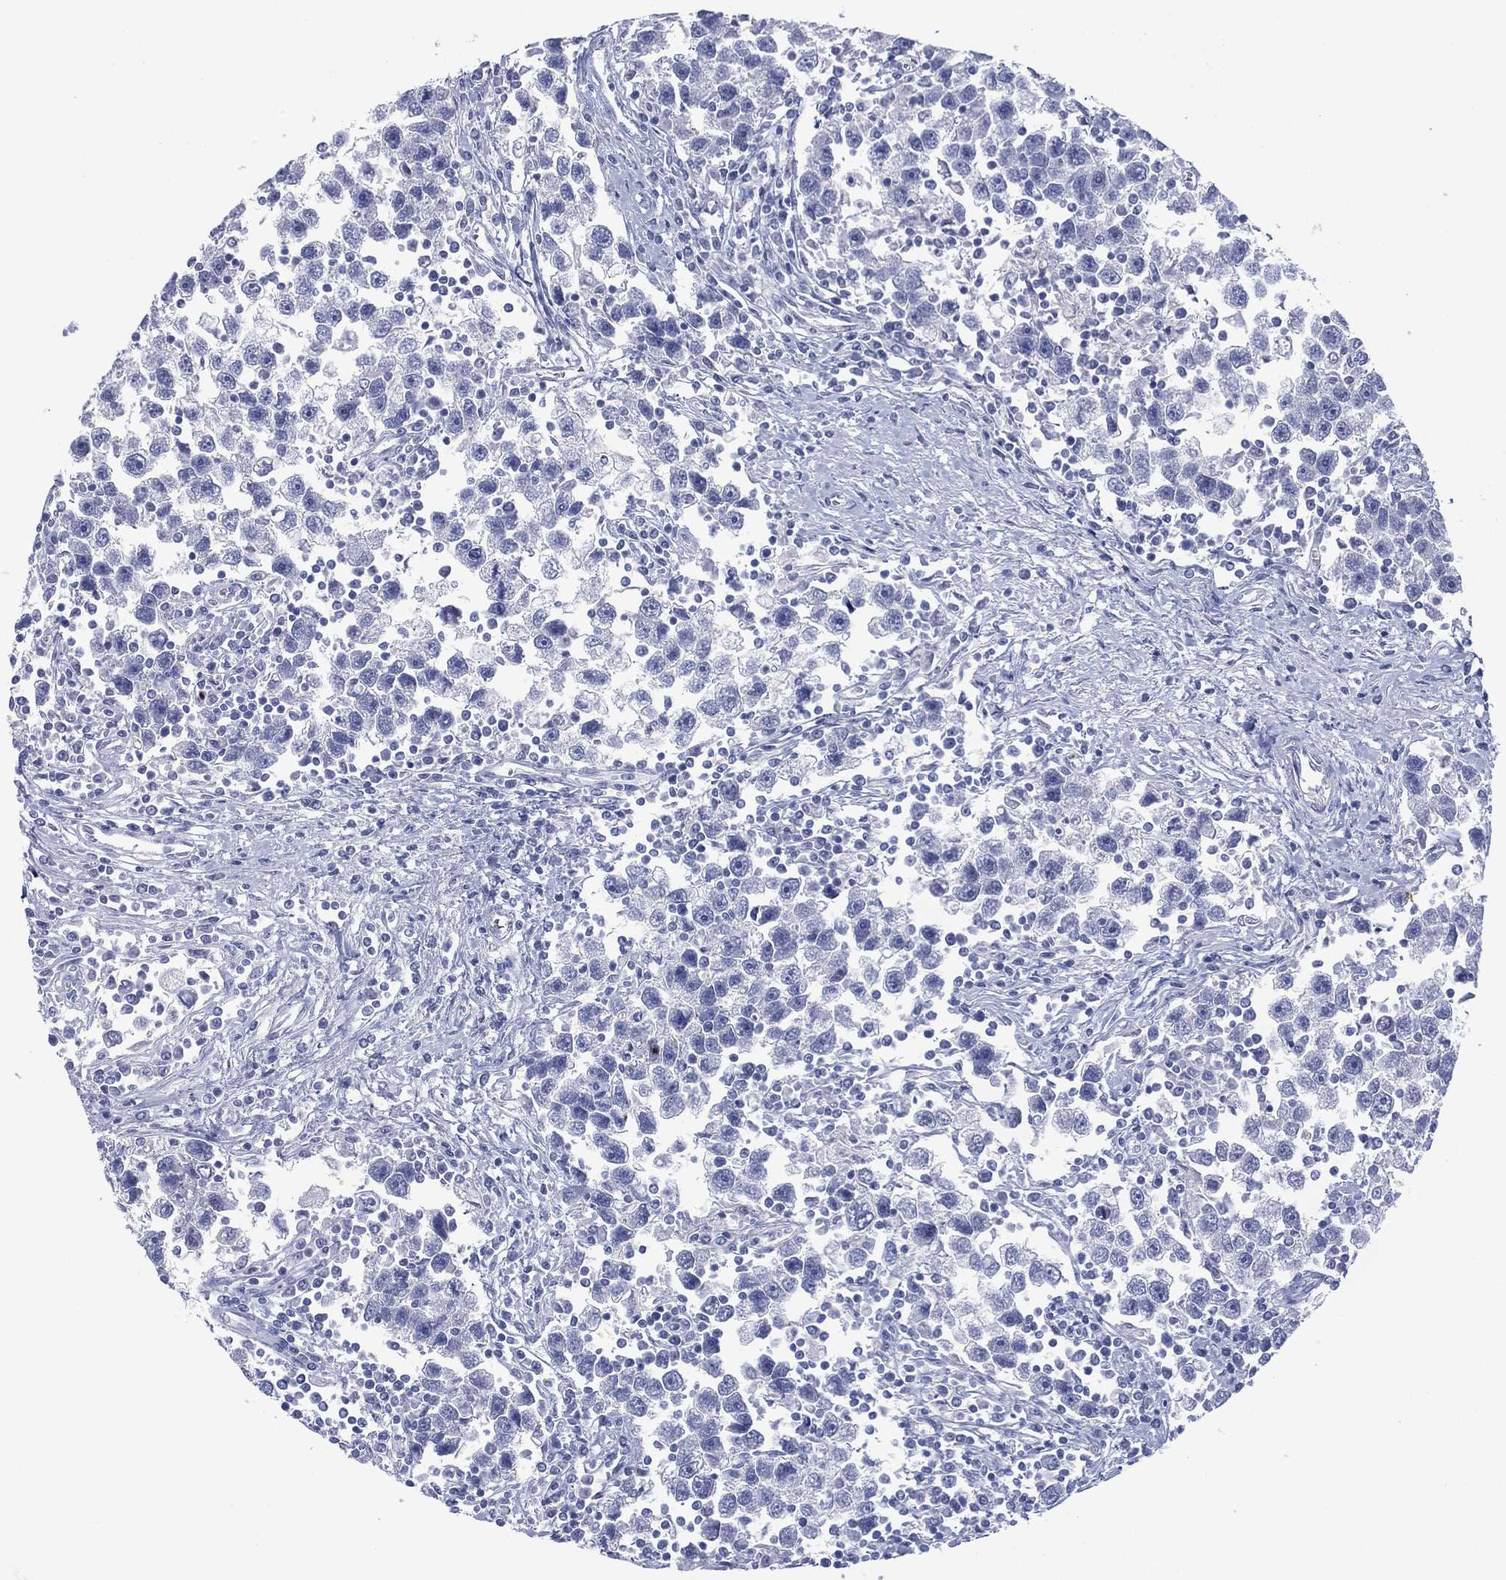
{"staining": {"intensity": "negative", "quantity": "none", "location": "none"}, "tissue": "testis cancer", "cell_type": "Tumor cells", "image_type": "cancer", "snomed": [{"axis": "morphology", "description": "Seminoma, NOS"}, {"axis": "topography", "description": "Testis"}], "caption": "Testis cancer (seminoma) stained for a protein using IHC displays no staining tumor cells.", "gene": "DSG1", "patient": {"sex": "male", "age": 30}}